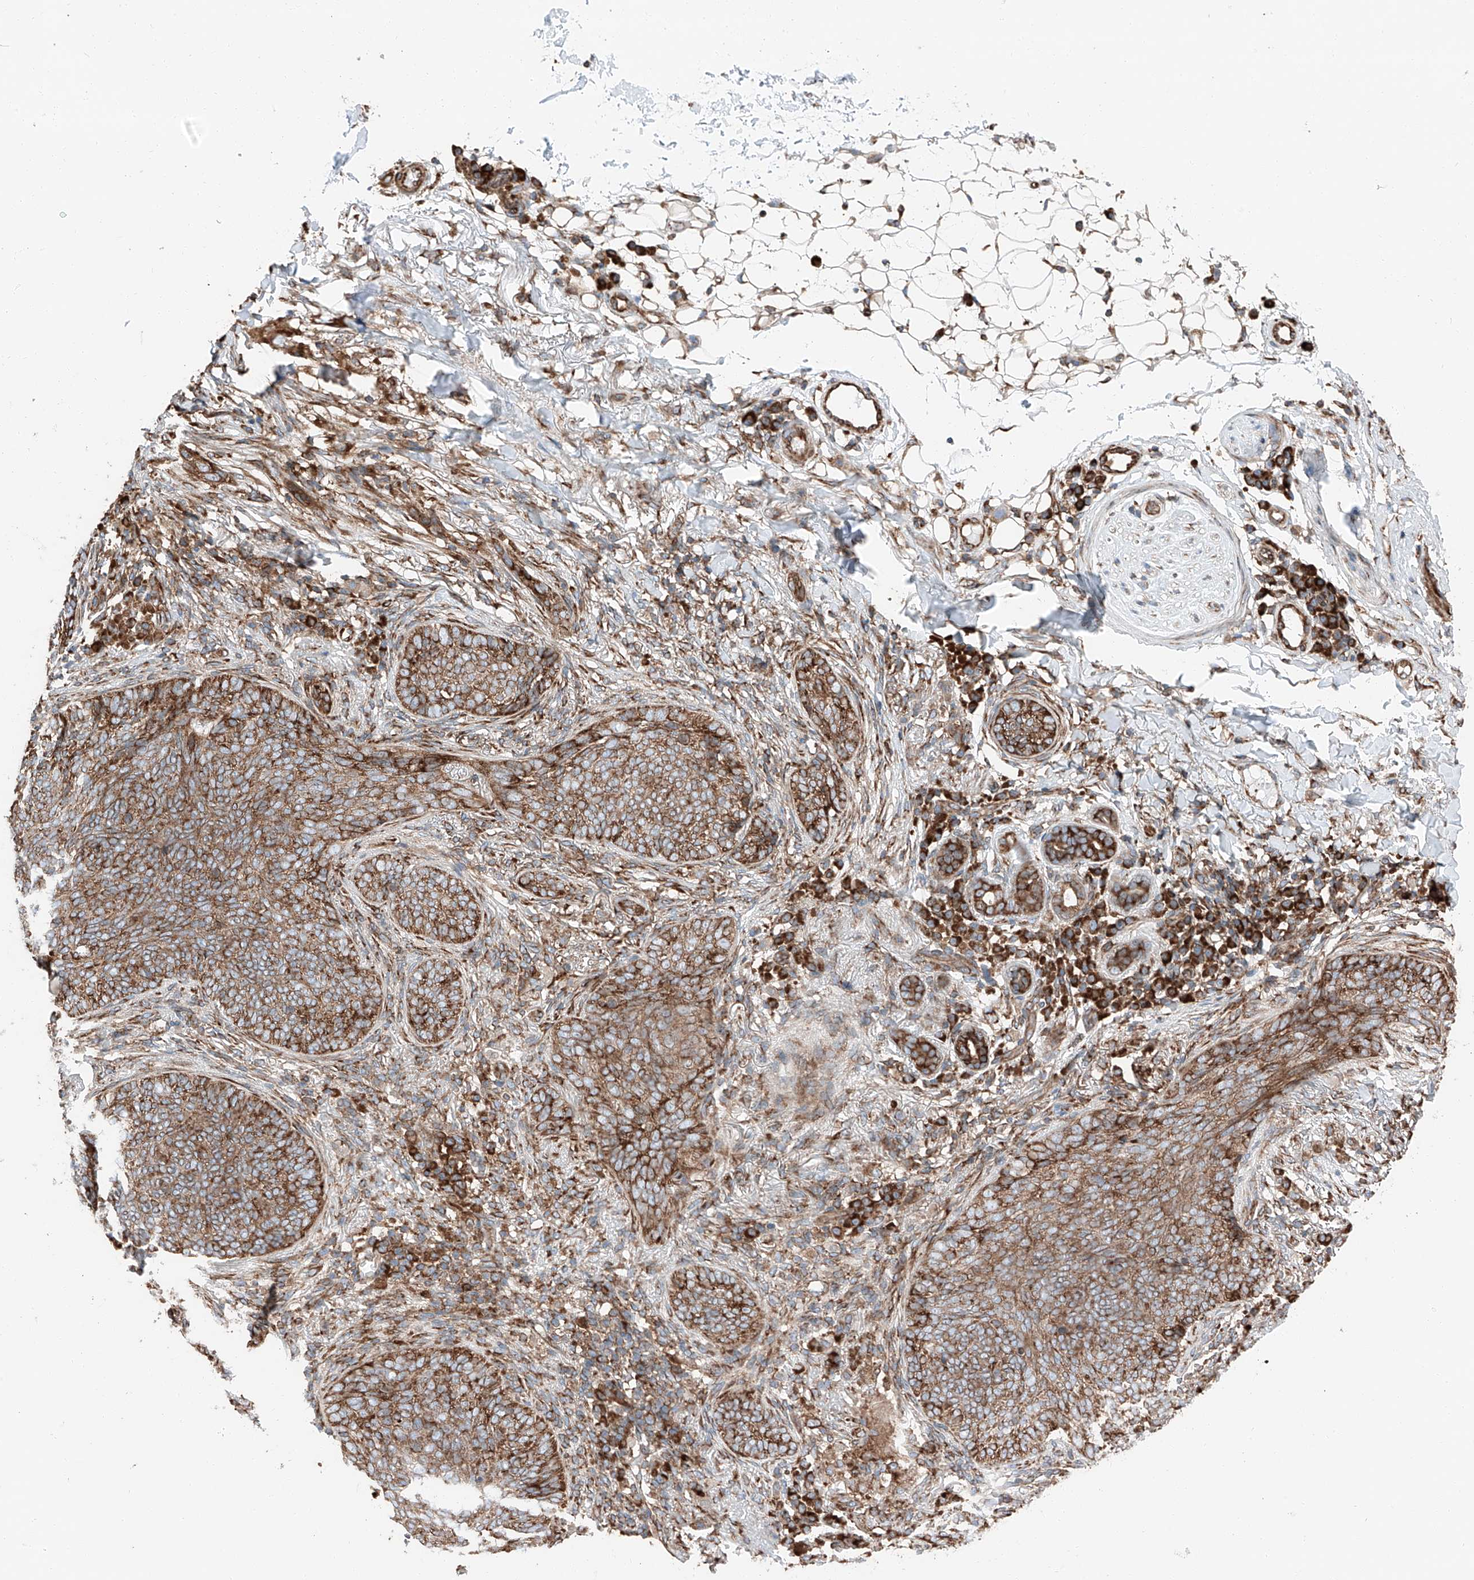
{"staining": {"intensity": "moderate", "quantity": ">75%", "location": "cytoplasmic/membranous"}, "tissue": "skin cancer", "cell_type": "Tumor cells", "image_type": "cancer", "snomed": [{"axis": "morphology", "description": "Basal cell carcinoma"}, {"axis": "topography", "description": "Skin"}], "caption": "This is an image of IHC staining of skin cancer (basal cell carcinoma), which shows moderate expression in the cytoplasmic/membranous of tumor cells.", "gene": "ZC3H15", "patient": {"sex": "male", "age": 85}}